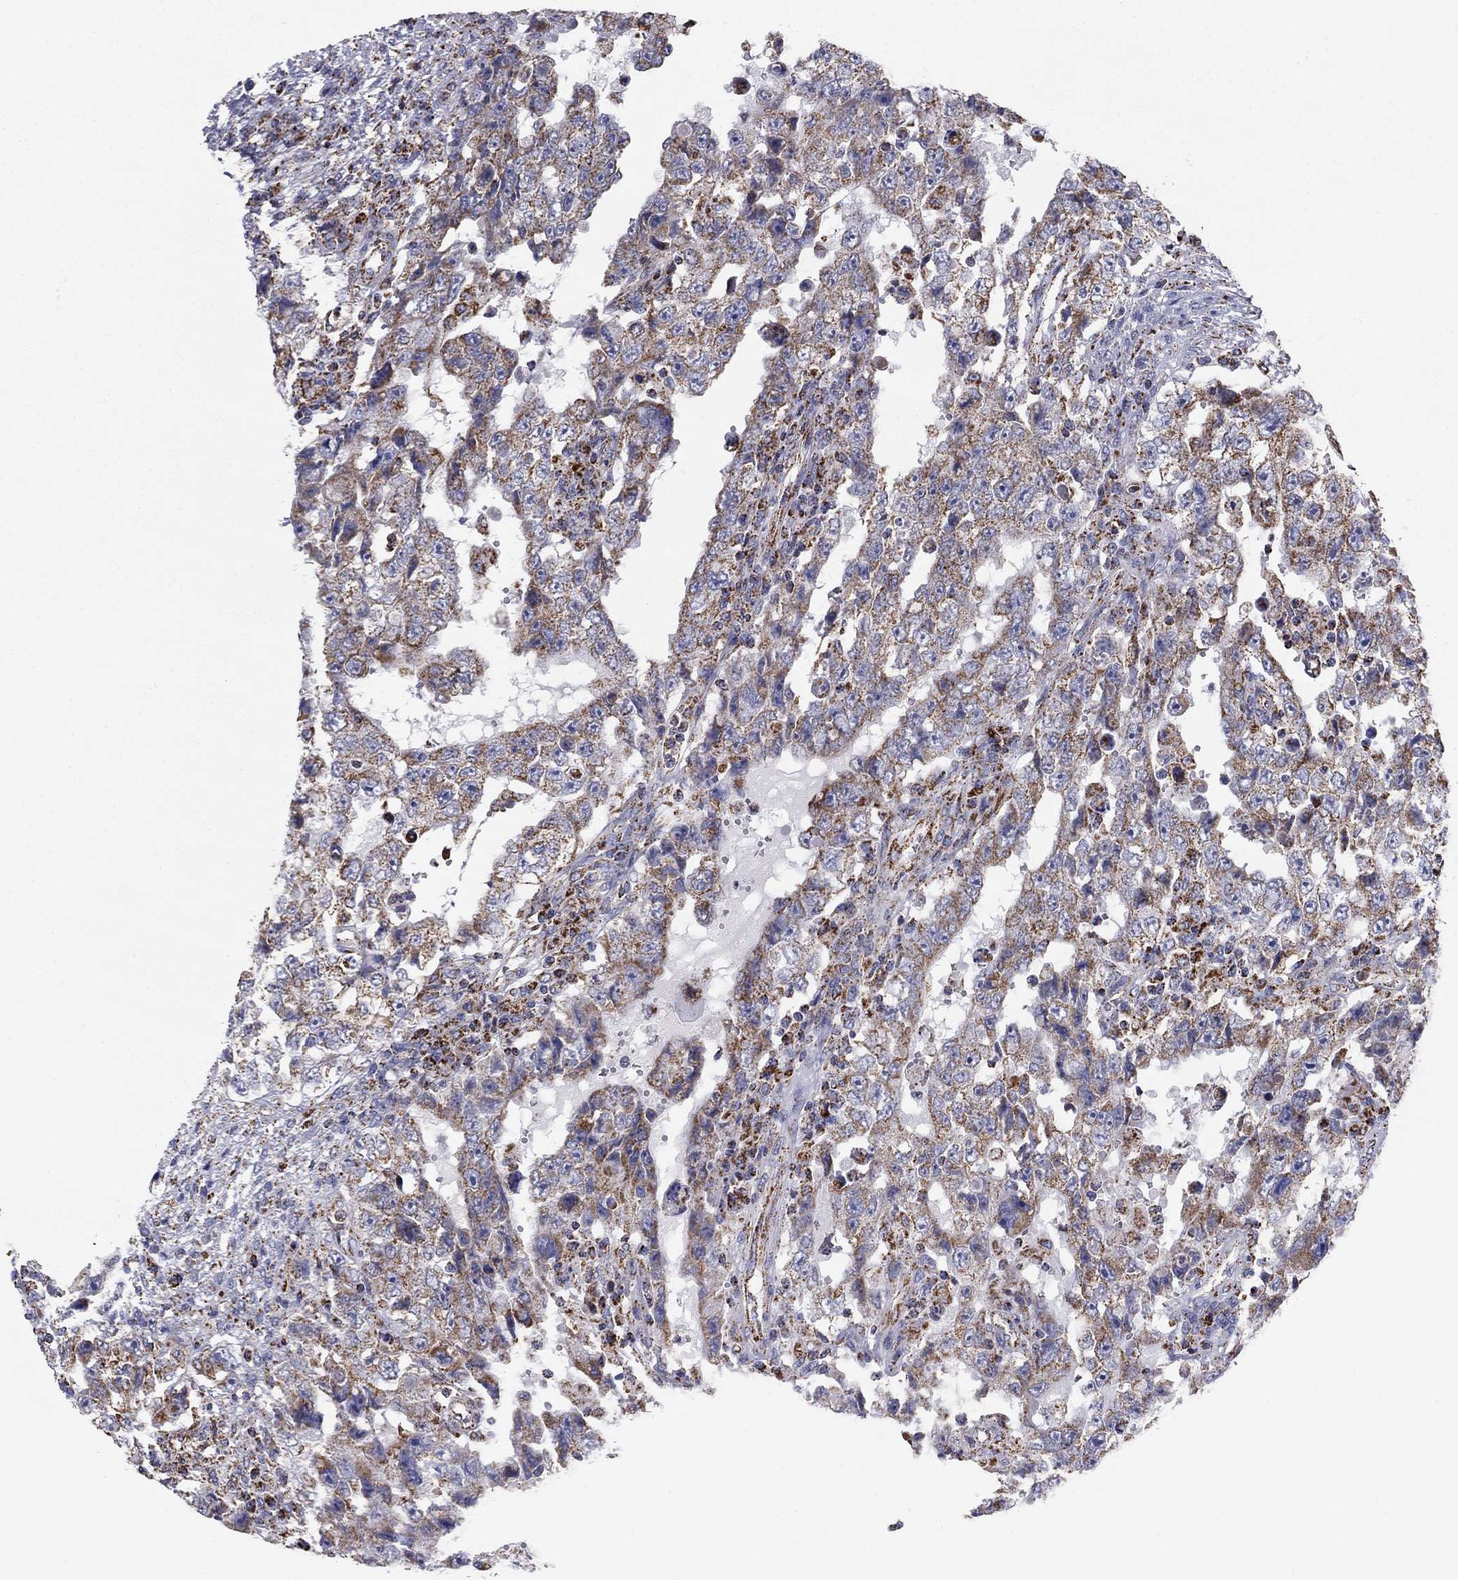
{"staining": {"intensity": "moderate", "quantity": "25%-75%", "location": "cytoplasmic/membranous"}, "tissue": "testis cancer", "cell_type": "Tumor cells", "image_type": "cancer", "snomed": [{"axis": "morphology", "description": "Carcinoma, Embryonal, NOS"}, {"axis": "topography", "description": "Testis"}], "caption": "Approximately 25%-75% of tumor cells in human testis cancer show moderate cytoplasmic/membranous protein staining as visualized by brown immunohistochemical staining.", "gene": "NDUFV1", "patient": {"sex": "male", "age": 26}}